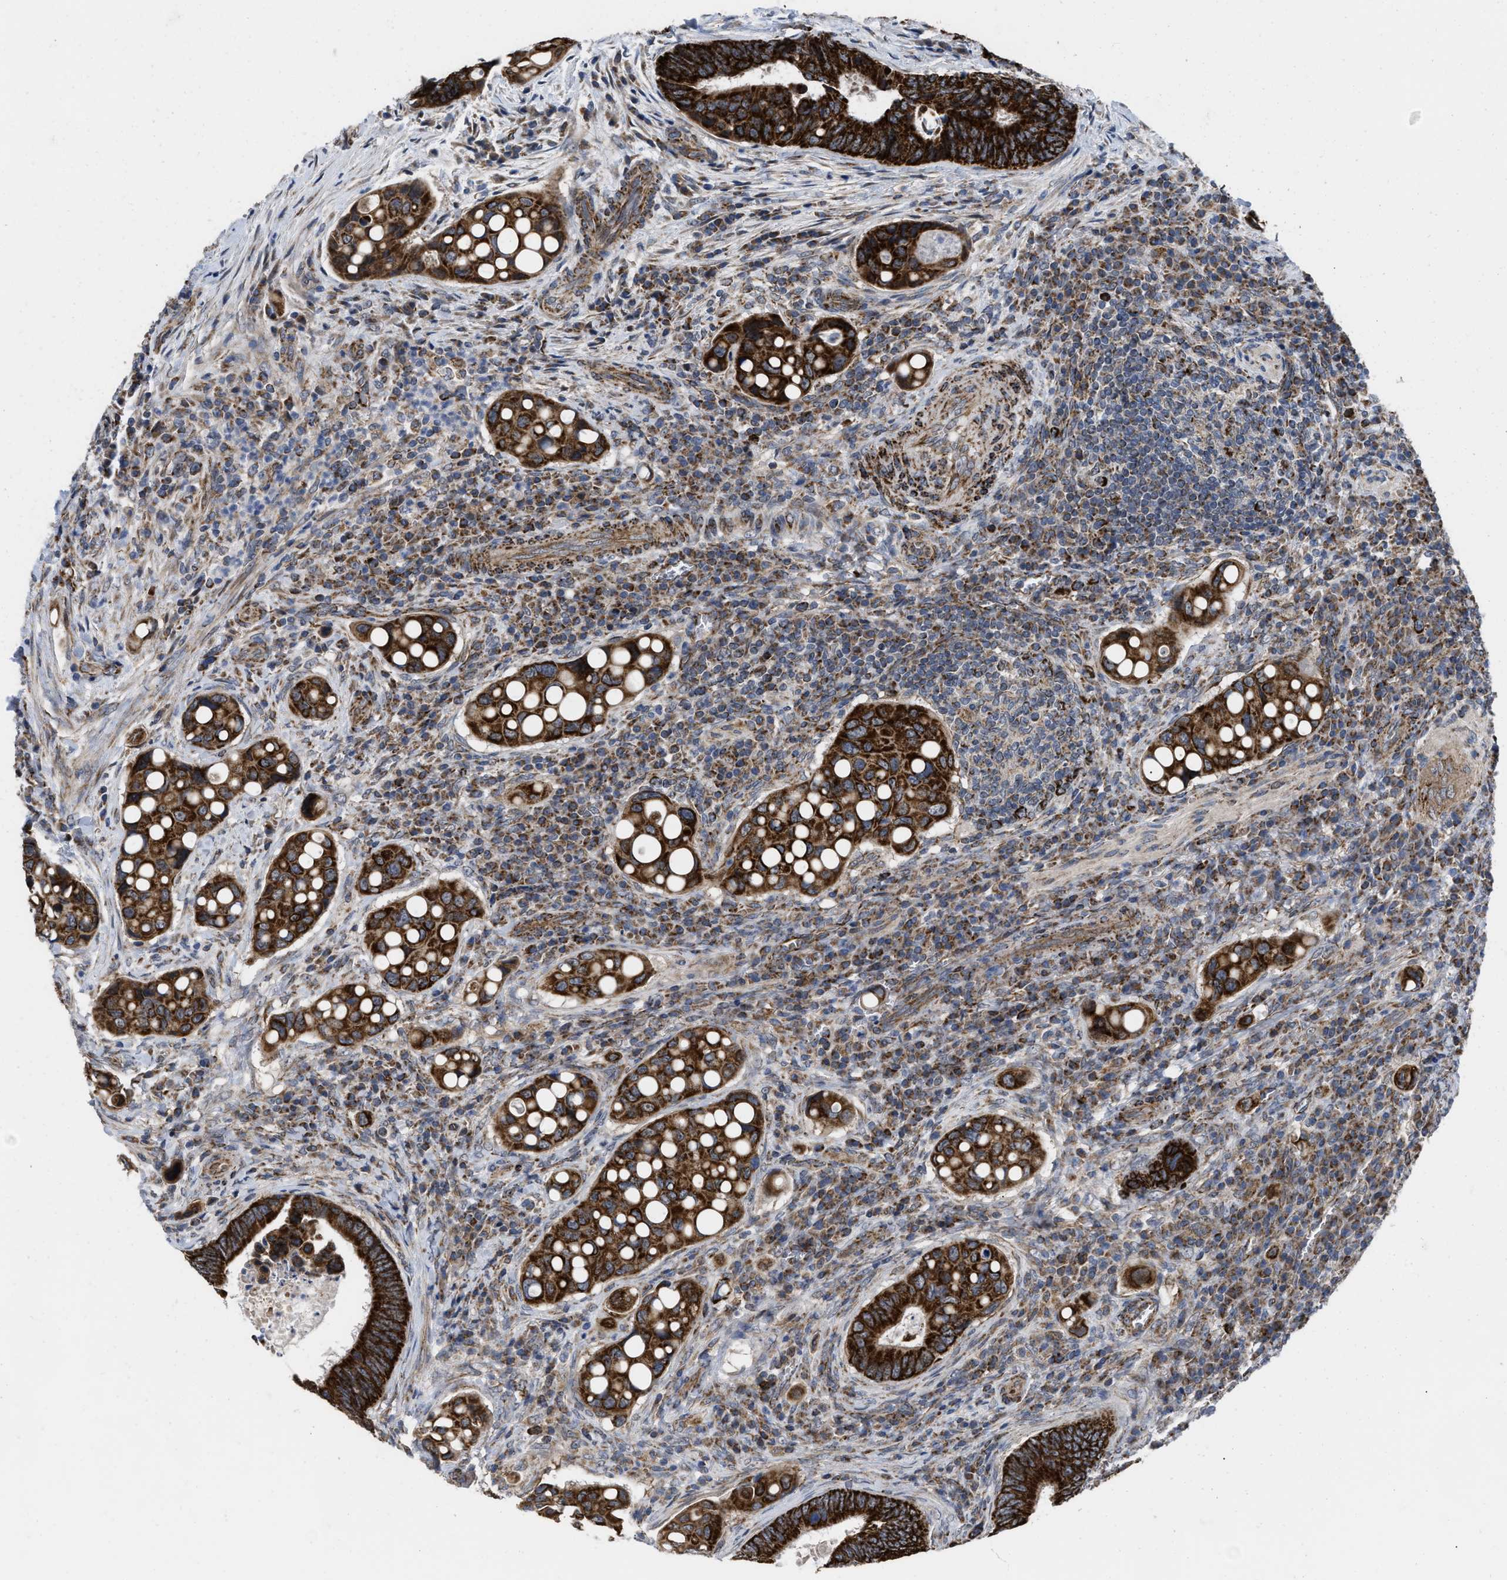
{"staining": {"intensity": "strong", "quantity": ">75%", "location": "cytoplasmic/membranous"}, "tissue": "colorectal cancer", "cell_type": "Tumor cells", "image_type": "cancer", "snomed": [{"axis": "morphology", "description": "Inflammation, NOS"}, {"axis": "morphology", "description": "Adenocarcinoma, NOS"}, {"axis": "topography", "description": "Colon"}], "caption": "Adenocarcinoma (colorectal) tissue displays strong cytoplasmic/membranous expression in approximately >75% of tumor cells", "gene": "AKAP1", "patient": {"sex": "male", "age": 72}}